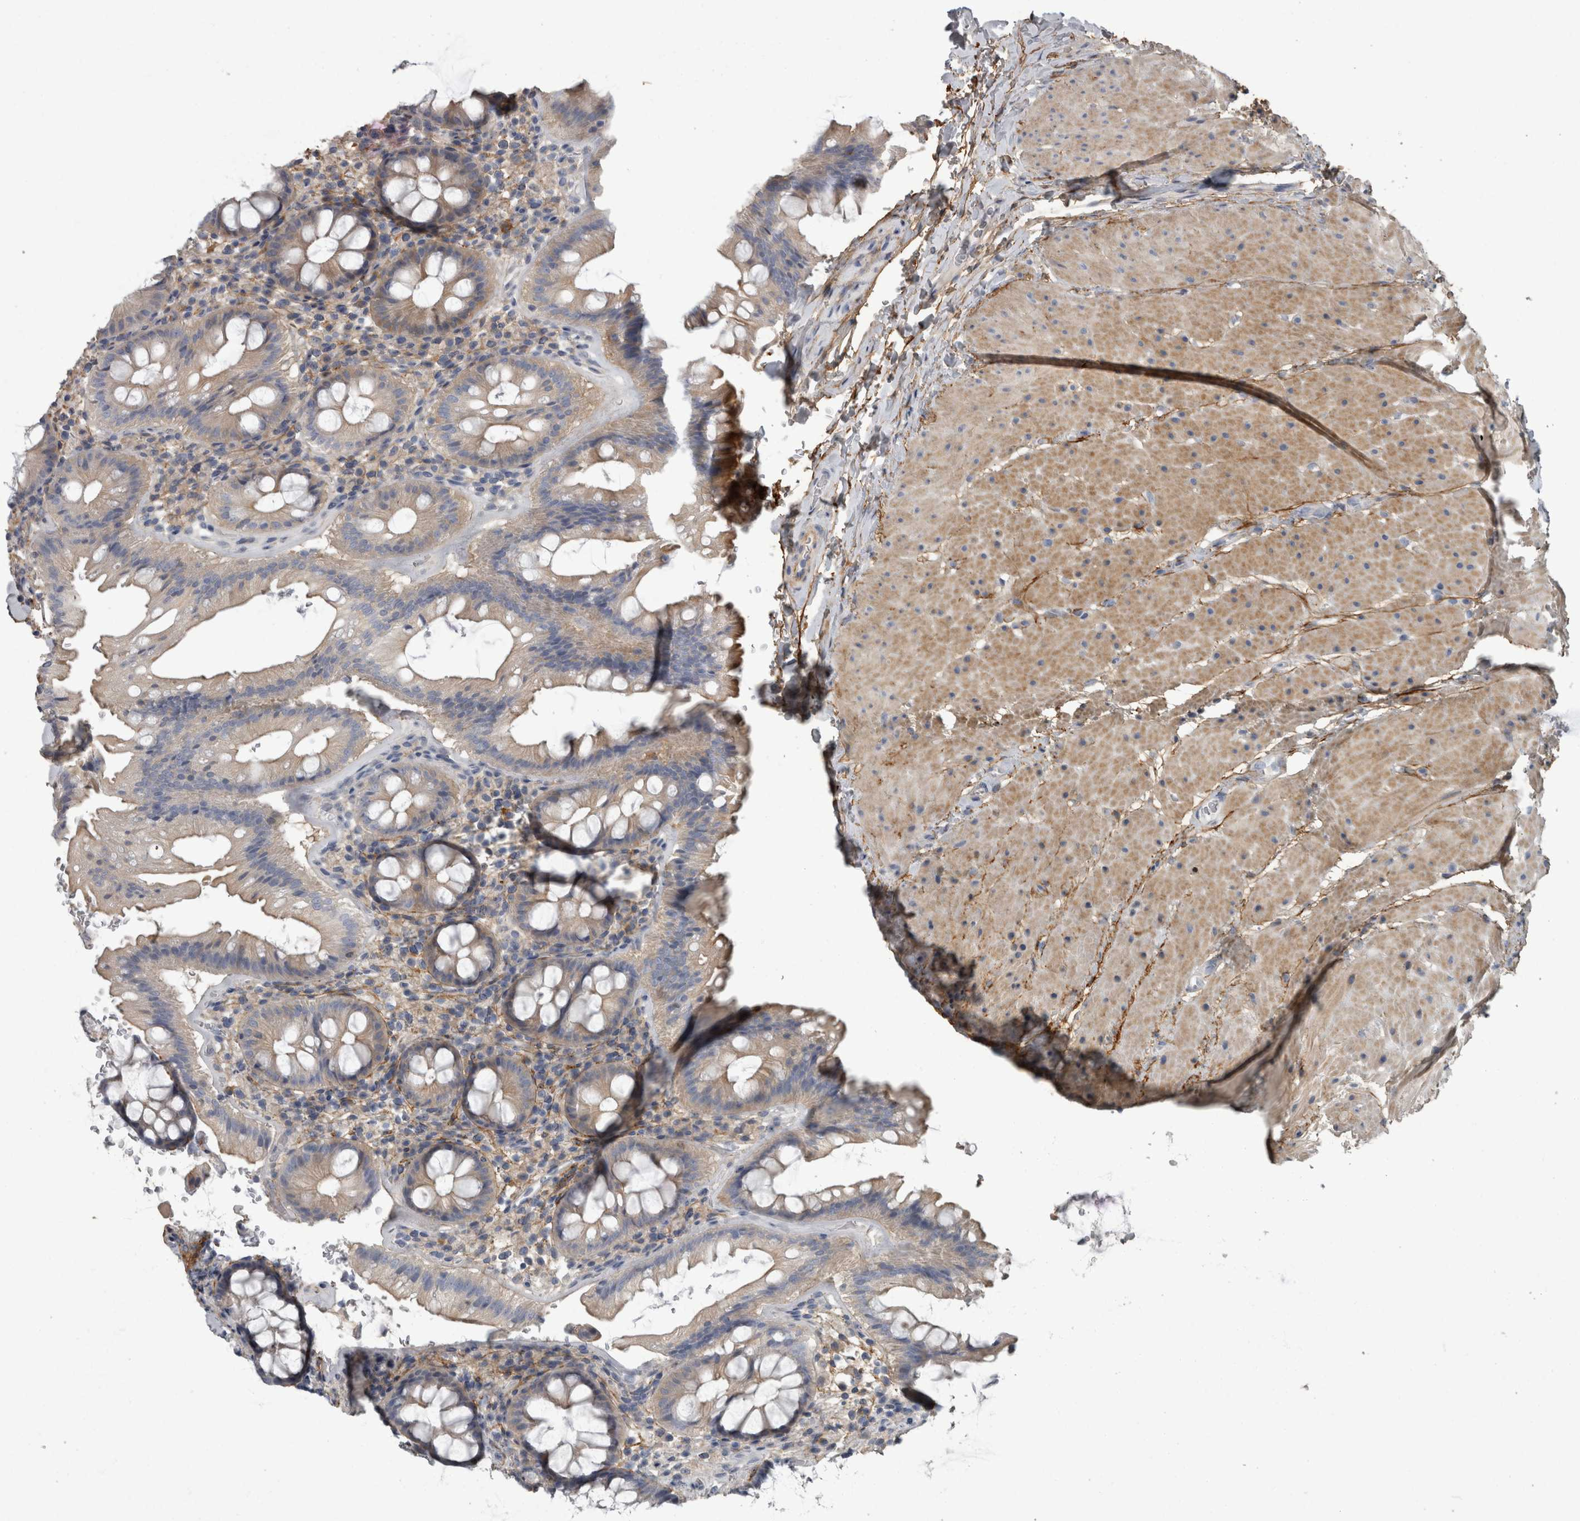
{"staining": {"intensity": "negative", "quantity": "none", "location": "none"}, "tissue": "colon", "cell_type": "Endothelial cells", "image_type": "normal", "snomed": [{"axis": "morphology", "description": "Normal tissue, NOS"}, {"axis": "topography", "description": "Colon"}], "caption": "Endothelial cells show no significant staining in benign colon. The staining is performed using DAB (3,3'-diaminobenzidine) brown chromogen with nuclei counter-stained in using hematoxylin.", "gene": "EFEMP2", "patient": {"sex": "female", "age": 62}}